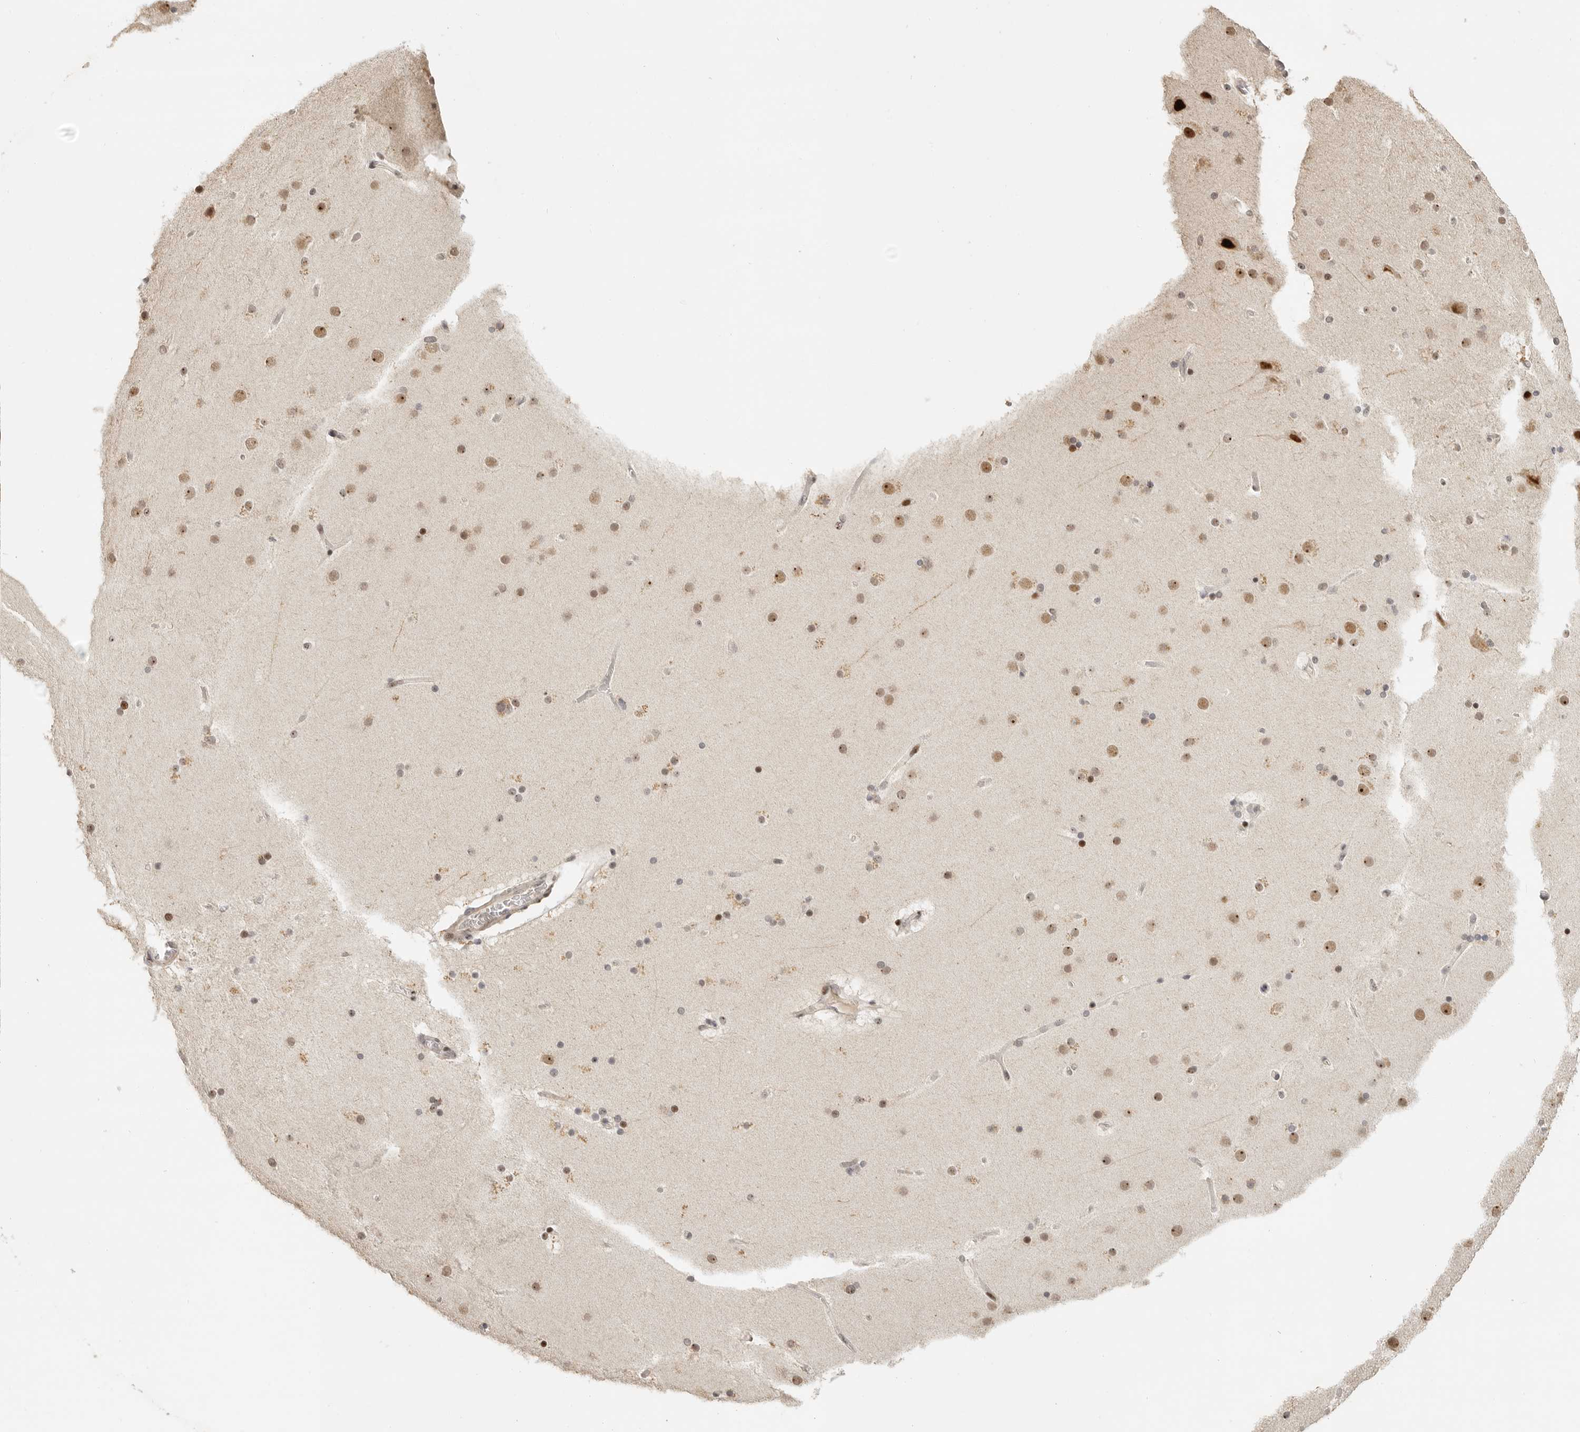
{"staining": {"intensity": "weak", "quantity": ">75%", "location": "nuclear"}, "tissue": "cerebral cortex", "cell_type": "Endothelial cells", "image_type": "normal", "snomed": [{"axis": "morphology", "description": "Normal tissue, NOS"}, {"axis": "topography", "description": "Cerebral cortex"}], "caption": "Weak nuclear protein expression is appreciated in approximately >75% of endothelial cells in cerebral cortex.", "gene": "GPBP1L1", "patient": {"sex": "male", "age": 57}}